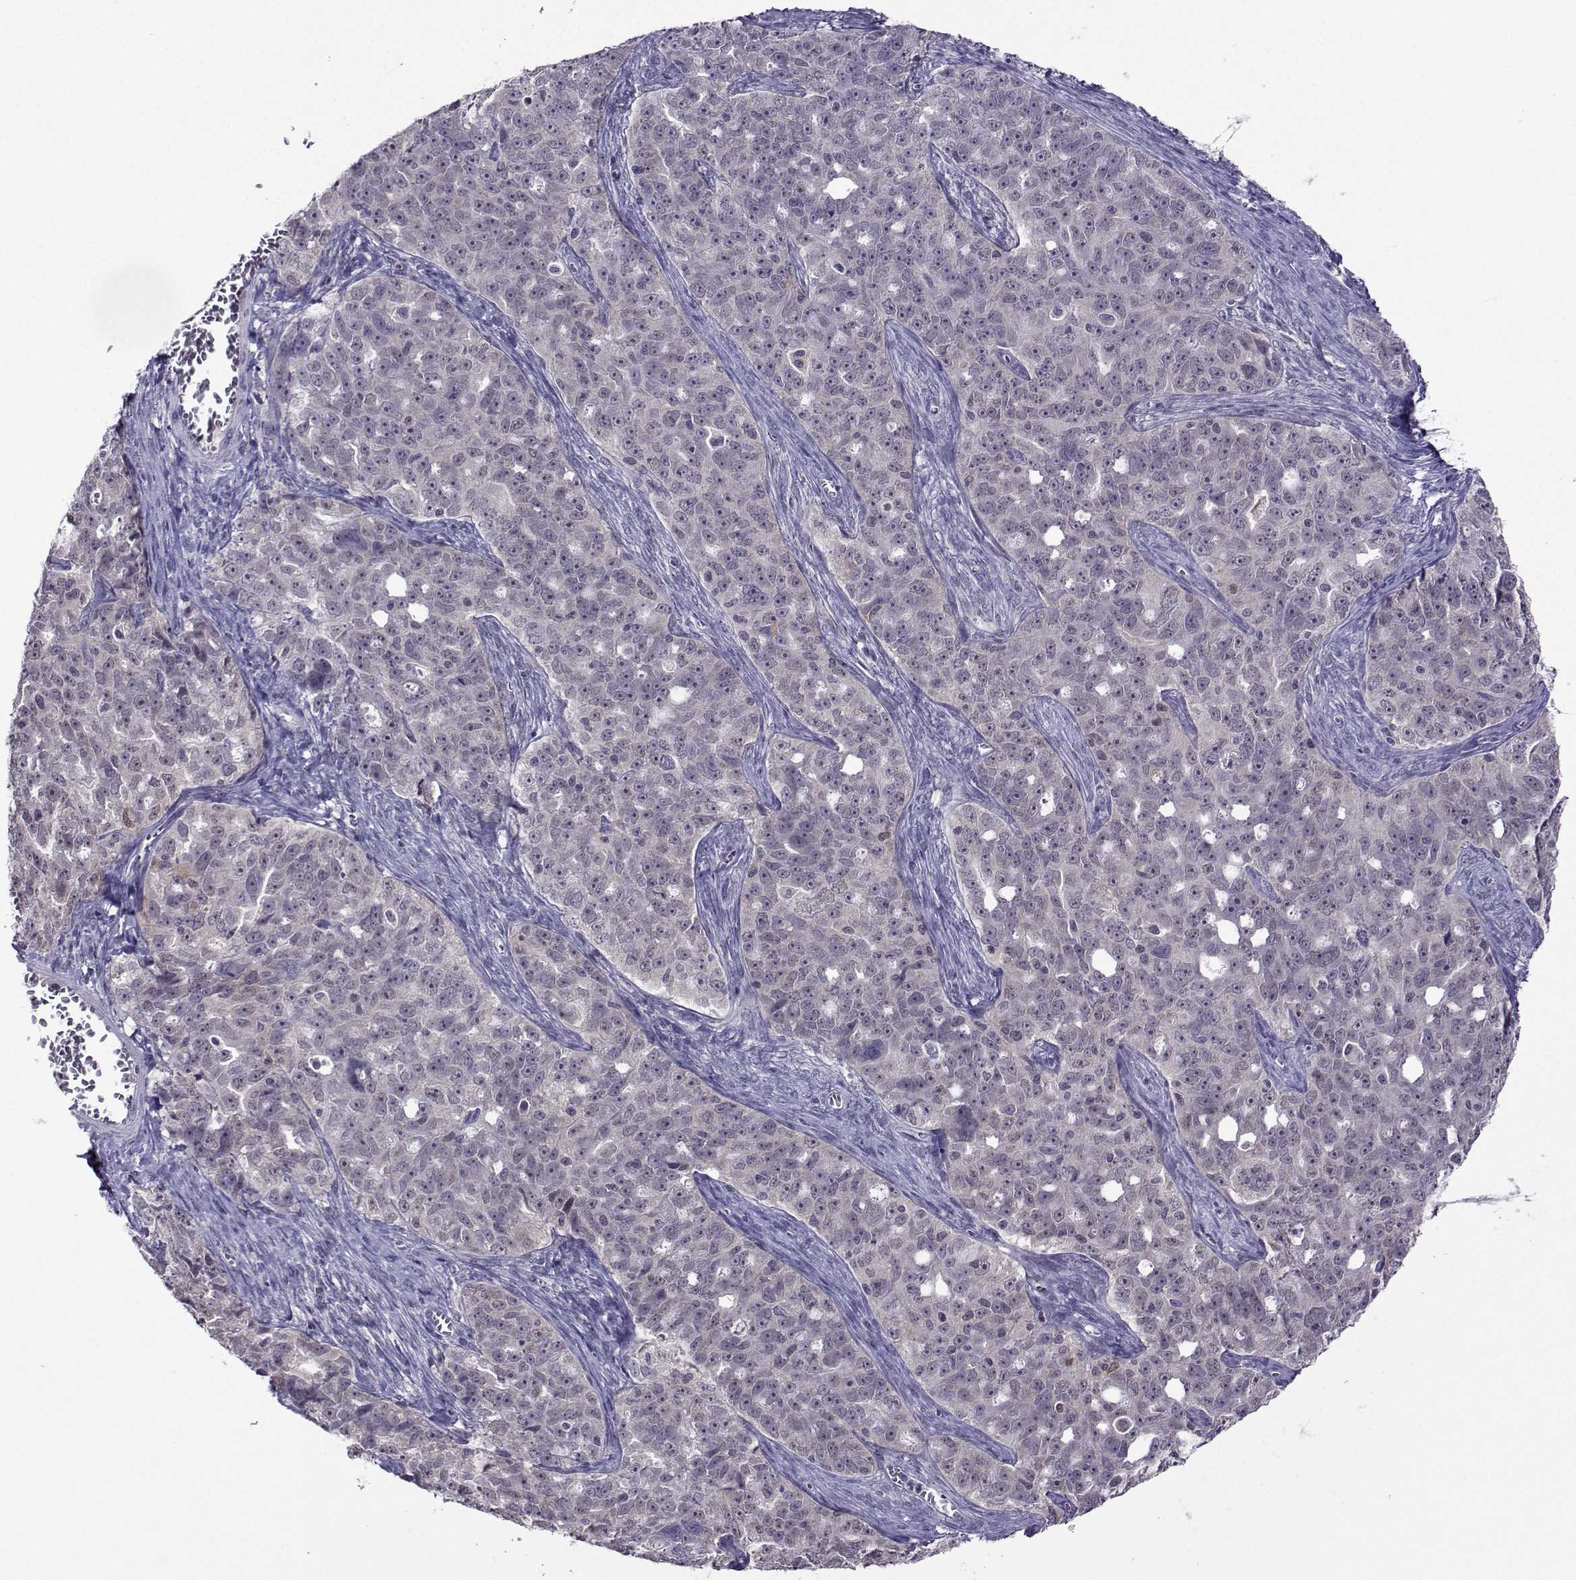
{"staining": {"intensity": "negative", "quantity": "none", "location": "none"}, "tissue": "ovarian cancer", "cell_type": "Tumor cells", "image_type": "cancer", "snomed": [{"axis": "morphology", "description": "Cystadenocarcinoma, serous, NOS"}, {"axis": "topography", "description": "Ovary"}], "caption": "Tumor cells are negative for protein expression in human ovarian cancer (serous cystadenocarcinoma).", "gene": "DDX20", "patient": {"sex": "female", "age": 51}}